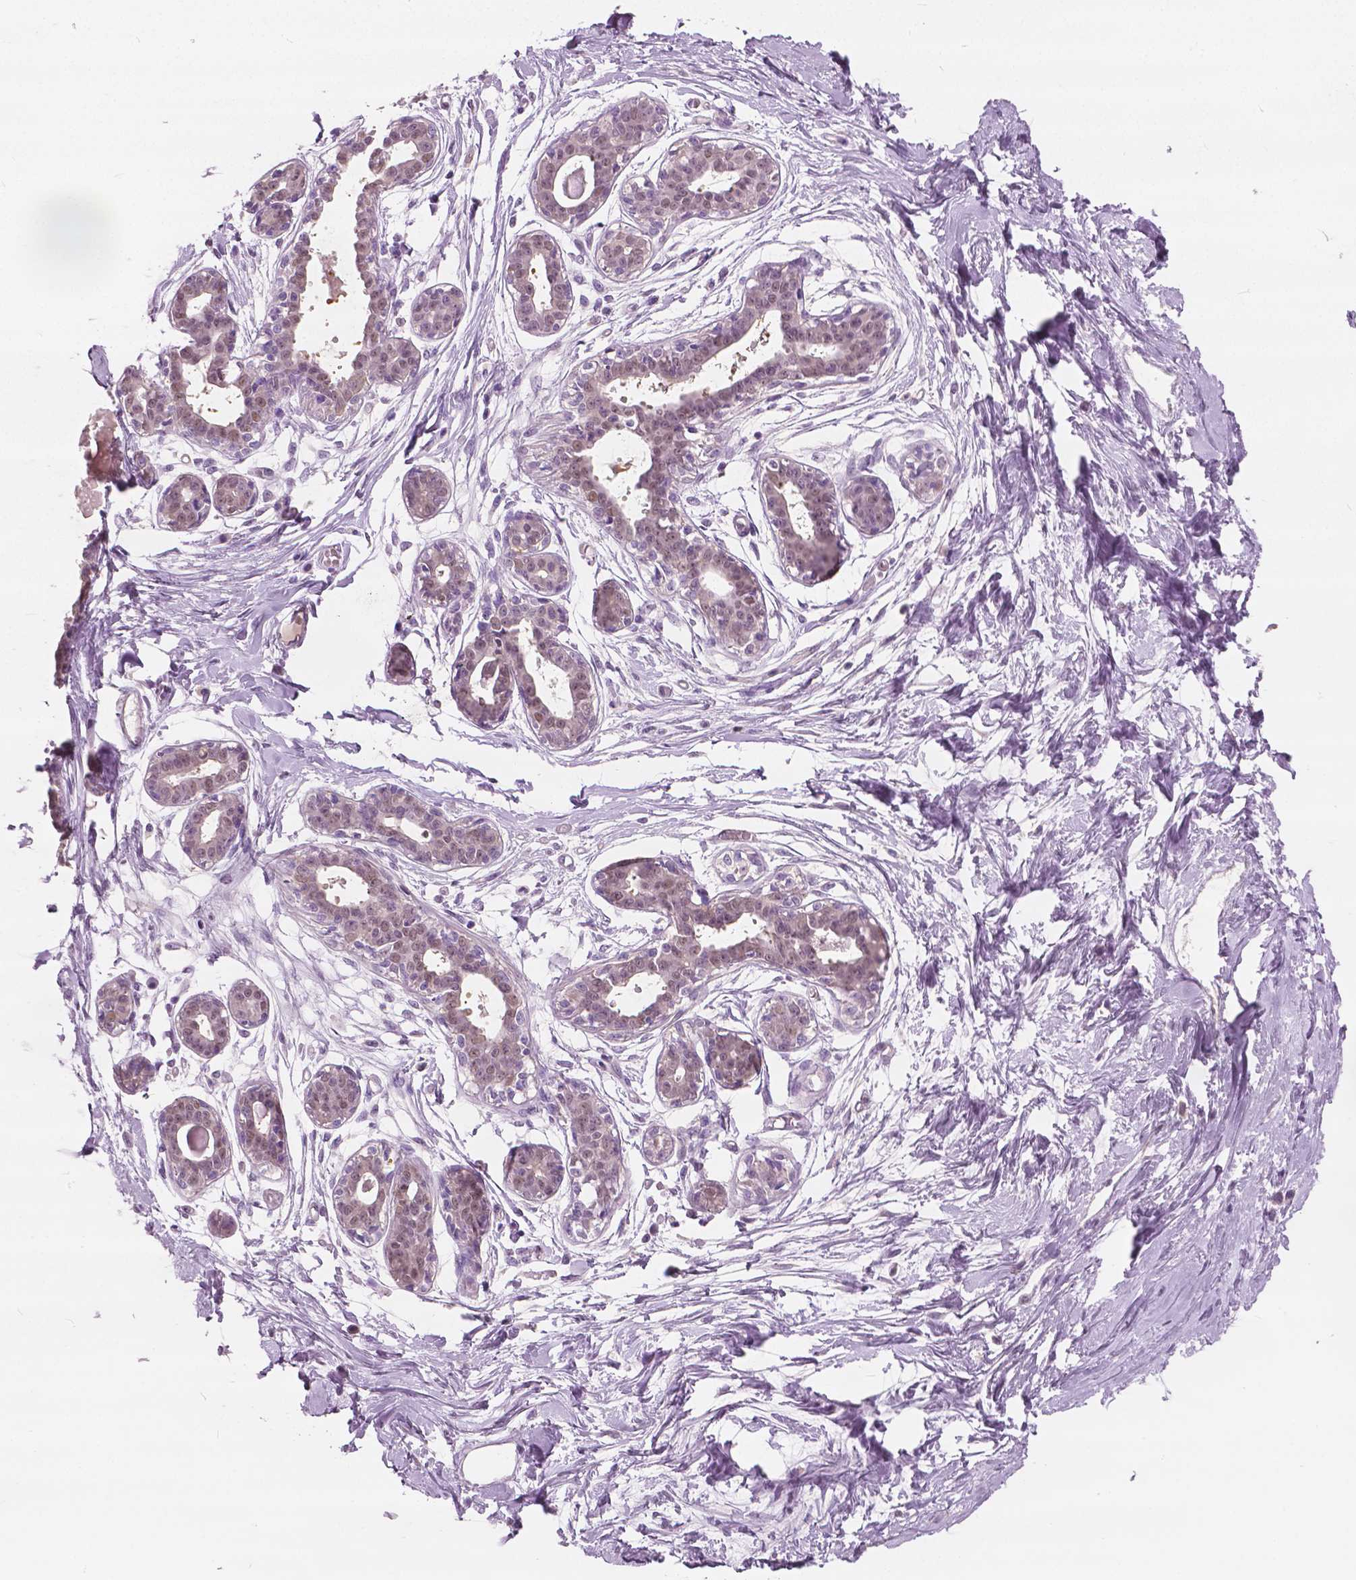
{"staining": {"intensity": "negative", "quantity": "none", "location": "none"}, "tissue": "breast", "cell_type": "Adipocytes", "image_type": "normal", "snomed": [{"axis": "morphology", "description": "Normal tissue, NOS"}, {"axis": "topography", "description": "Breast"}], "caption": "The image demonstrates no significant positivity in adipocytes of breast. (DAB (3,3'-diaminobenzidine) immunohistochemistry visualized using brightfield microscopy, high magnification).", "gene": "TKFC", "patient": {"sex": "female", "age": 45}}